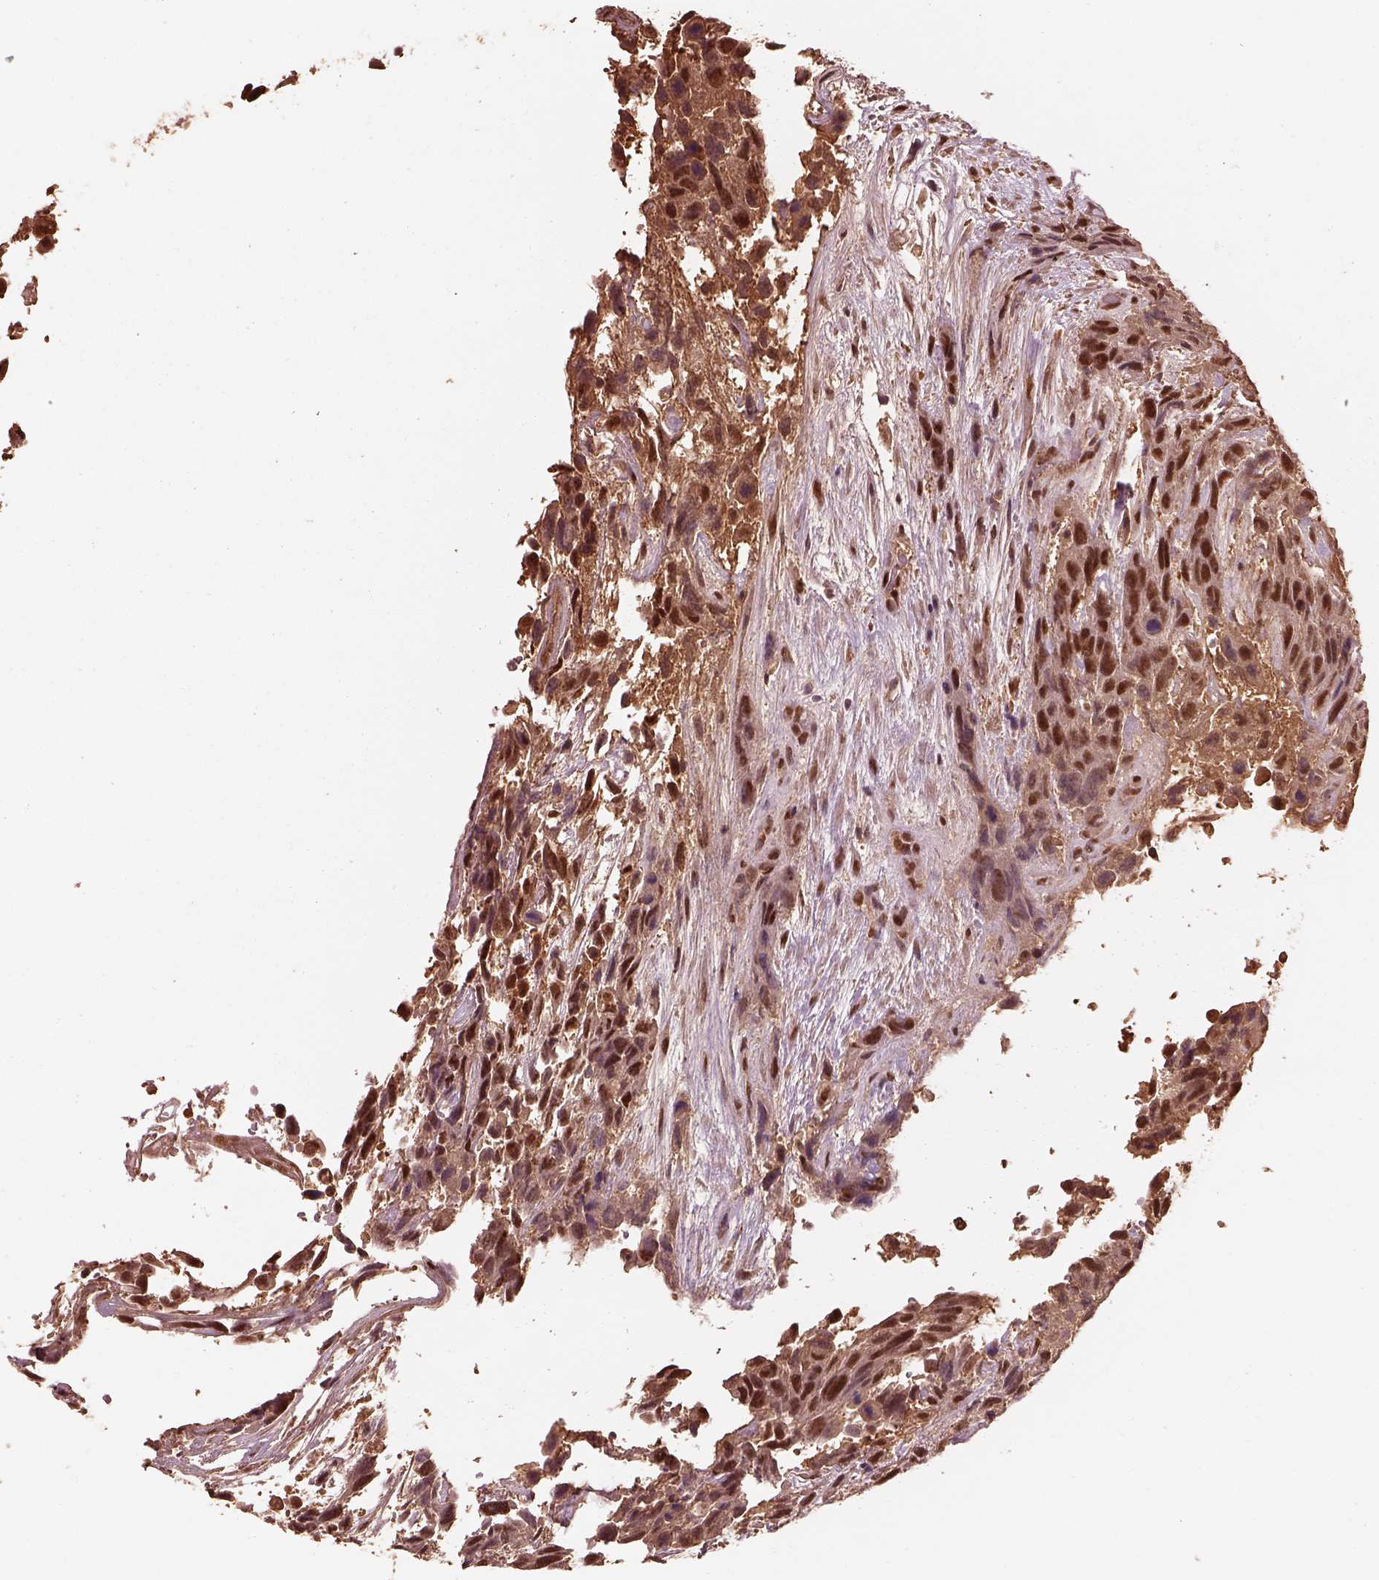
{"staining": {"intensity": "strong", "quantity": ">75%", "location": "nuclear"}, "tissue": "urothelial cancer", "cell_type": "Tumor cells", "image_type": "cancer", "snomed": [{"axis": "morphology", "description": "Urothelial carcinoma, High grade"}, {"axis": "topography", "description": "Urinary bladder"}], "caption": "Protein expression analysis of urothelial cancer displays strong nuclear positivity in approximately >75% of tumor cells. (brown staining indicates protein expression, while blue staining denotes nuclei).", "gene": "PSMC5", "patient": {"sex": "female", "age": 70}}